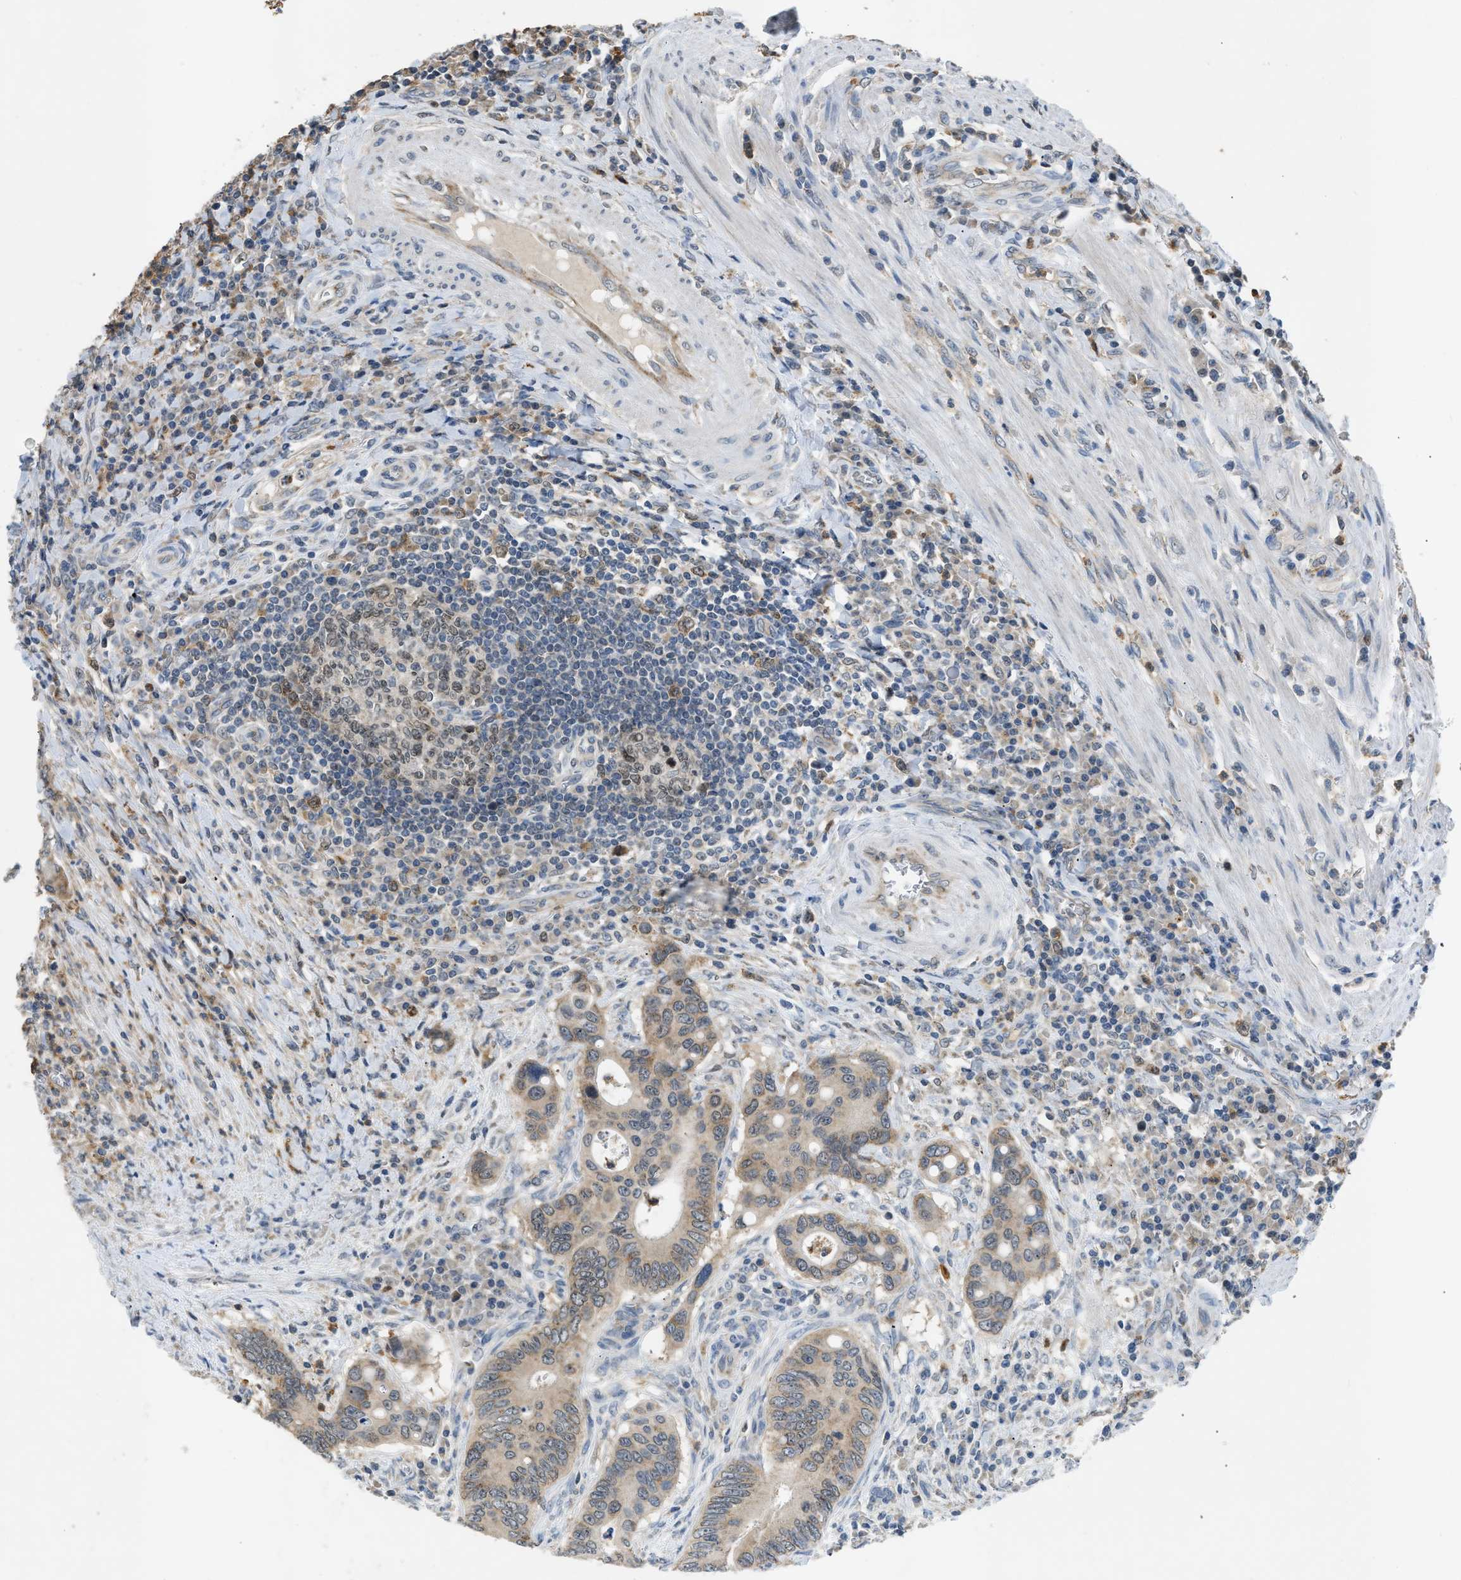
{"staining": {"intensity": "weak", "quantity": ">75%", "location": "cytoplasmic/membranous"}, "tissue": "colorectal cancer", "cell_type": "Tumor cells", "image_type": "cancer", "snomed": [{"axis": "morphology", "description": "Inflammation, NOS"}, {"axis": "morphology", "description": "Adenocarcinoma, NOS"}, {"axis": "topography", "description": "Colon"}], "caption": "This histopathology image reveals immunohistochemistry staining of colorectal cancer, with low weak cytoplasmic/membranous staining in about >75% of tumor cells.", "gene": "TOMM34", "patient": {"sex": "male", "age": 72}}